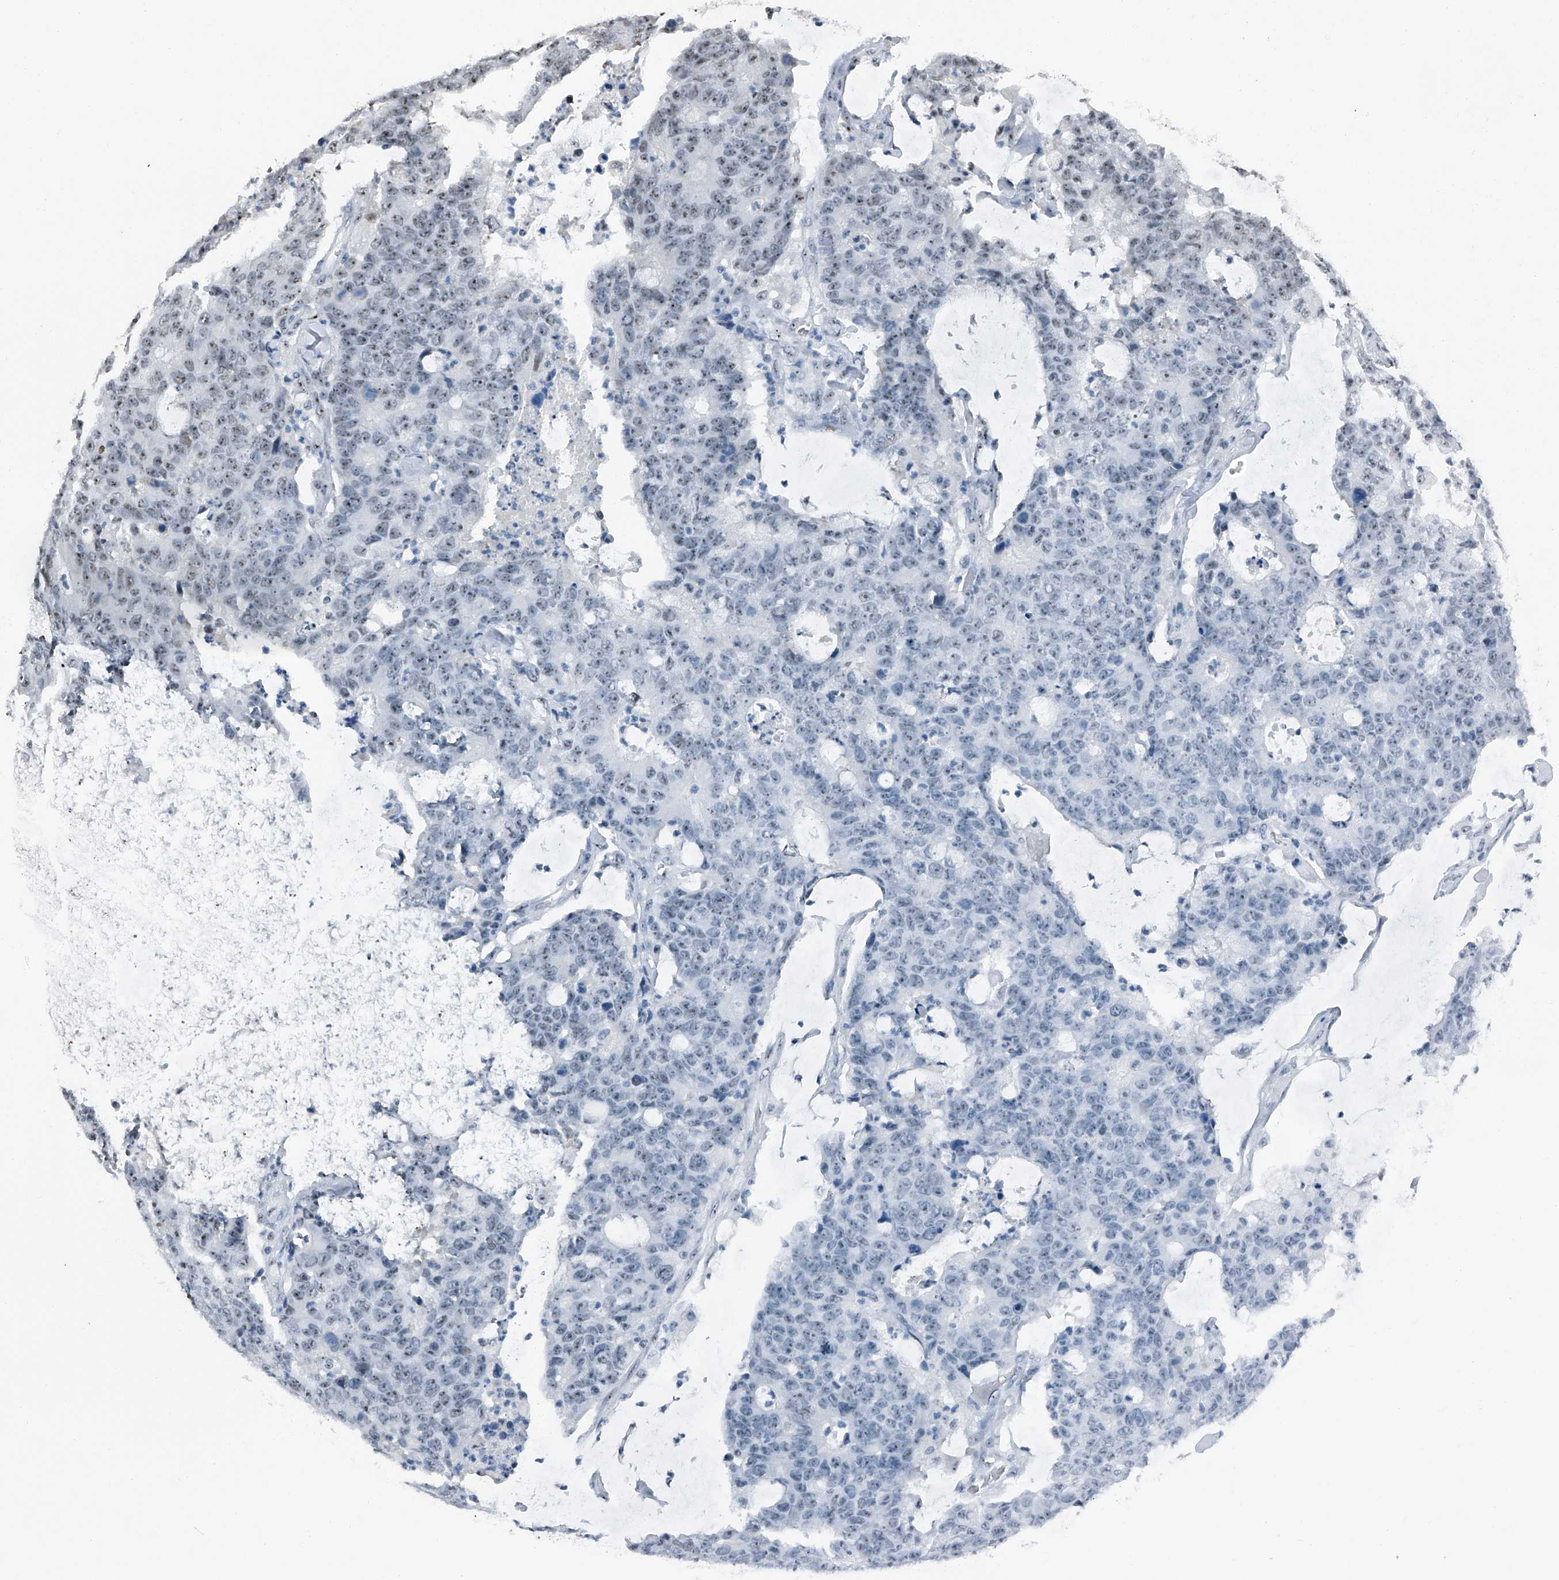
{"staining": {"intensity": "moderate", "quantity": "25%-75%", "location": "nuclear"}, "tissue": "colorectal cancer", "cell_type": "Tumor cells", "image_type": "cancer", "snomed": [{"axis": "morphology", "description": "Adenocarcinoma, NOS"}, {"axis": "topography", "description": "Colon"}], "caption": "A brown stain labels moderate nuclear expression of a protein in human colorectal adenocarcinoma tumor cells. (brown staining indicates protein expression, while blue staining denotes nuclei).", "gene": "TCOF1", "patient": {"sex": "female", "age": 86}}